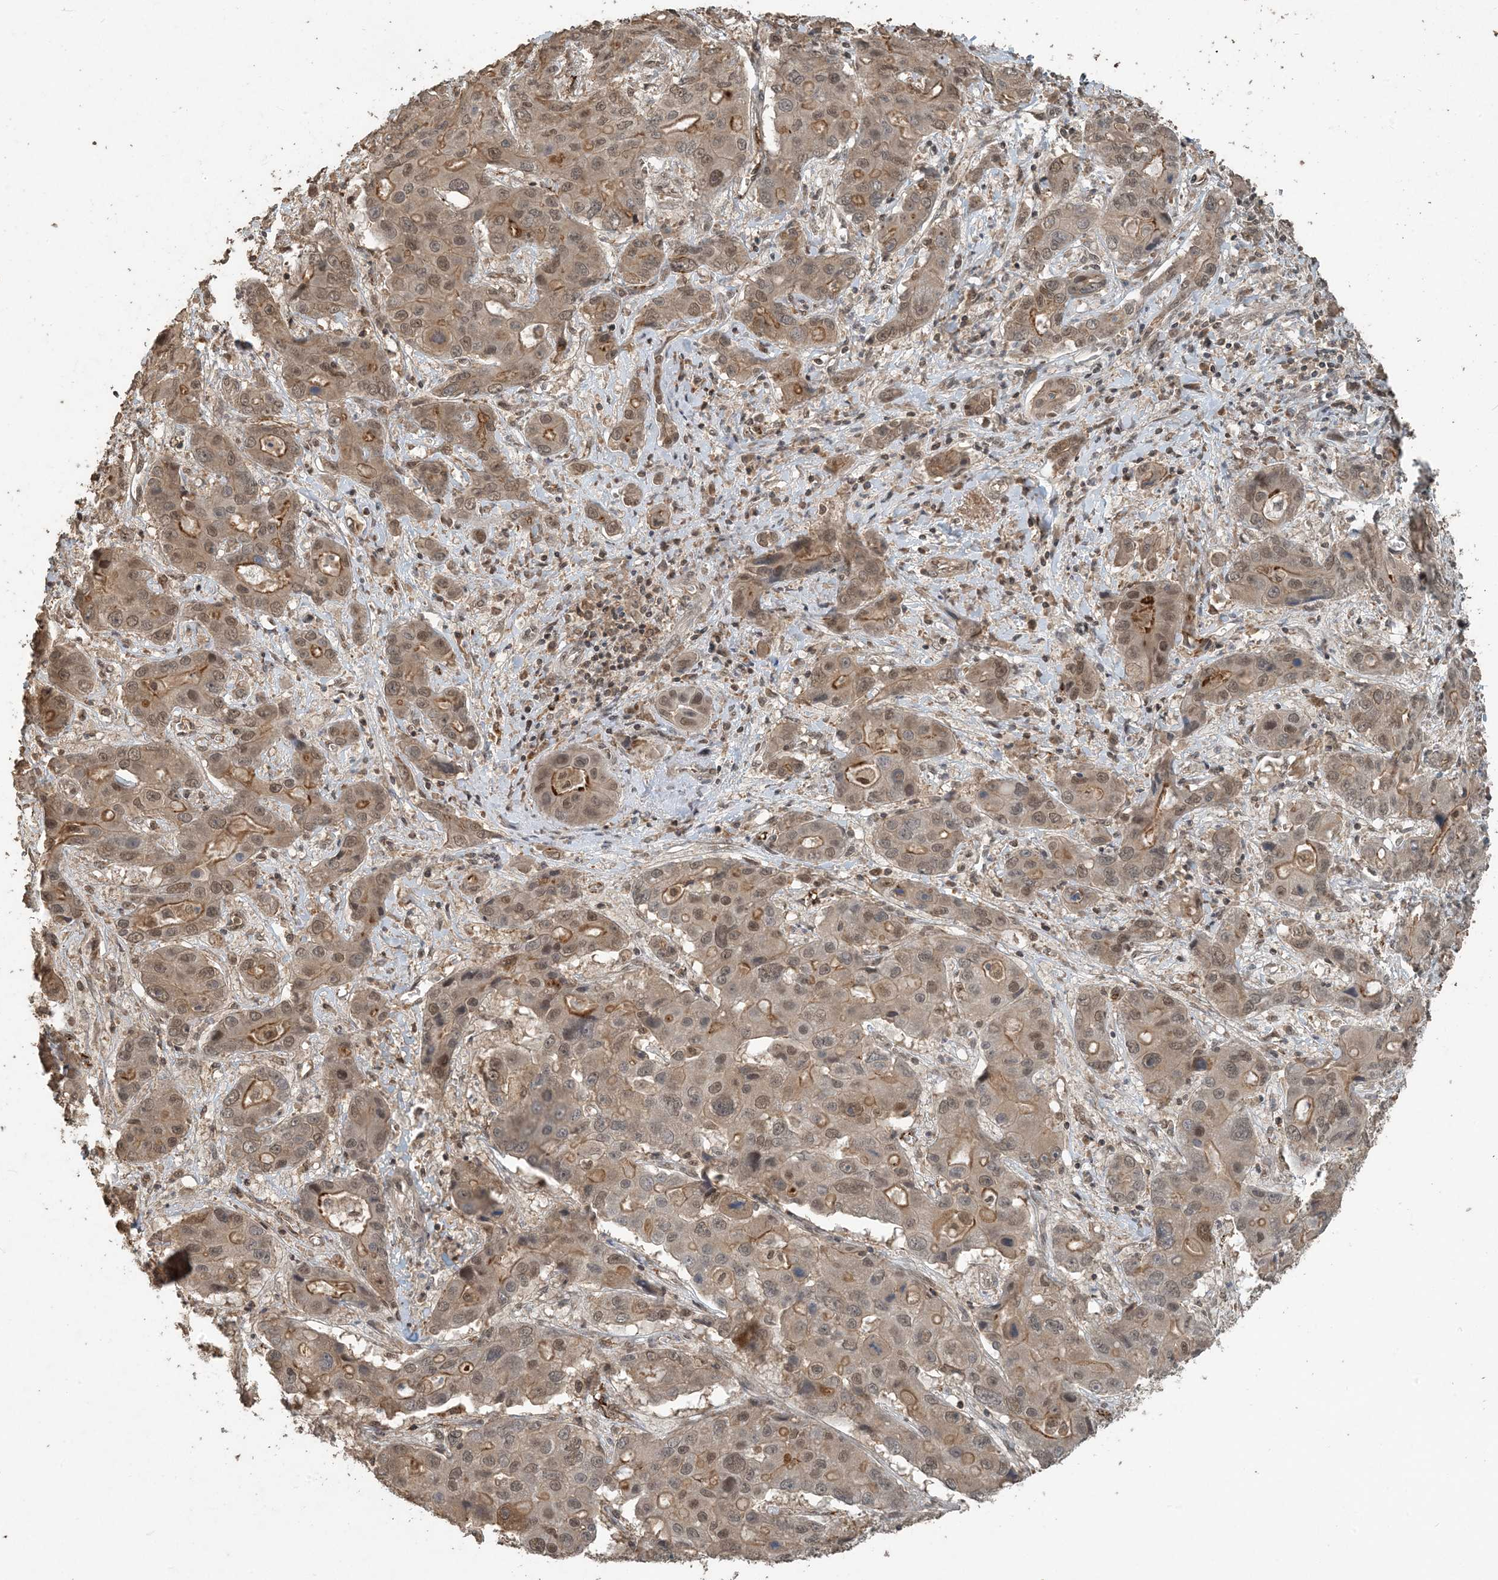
{"staining": {"intensity": "moderate", "quantity": ">75%", "location": "cytoplasmic/membranous,nuclear"}, "tissue": "liver cancer", "cell_type": "Tumor cells", "image_type": "cancer", "snomed": [{"axis": "morphology", "description": "Cholangiocarcinoma"}, {"axis": "topography", "description": "Liver"}], "caption": "IHC staining of cholangiocarcinoma (liver), which exhibits medium levels of moderate cytoplasmic/membranous and nuclear expression in about >75% of tumor cells indicating moderate cytoplasmic/membranous and nuclear protein staining. The staining was performed using DAB (brown) for protein detection and nuclei were counterstained in hematoxylin (blue).", "gene": "ZC3H12A", "patient": {"sex": "male", "age": 67}}